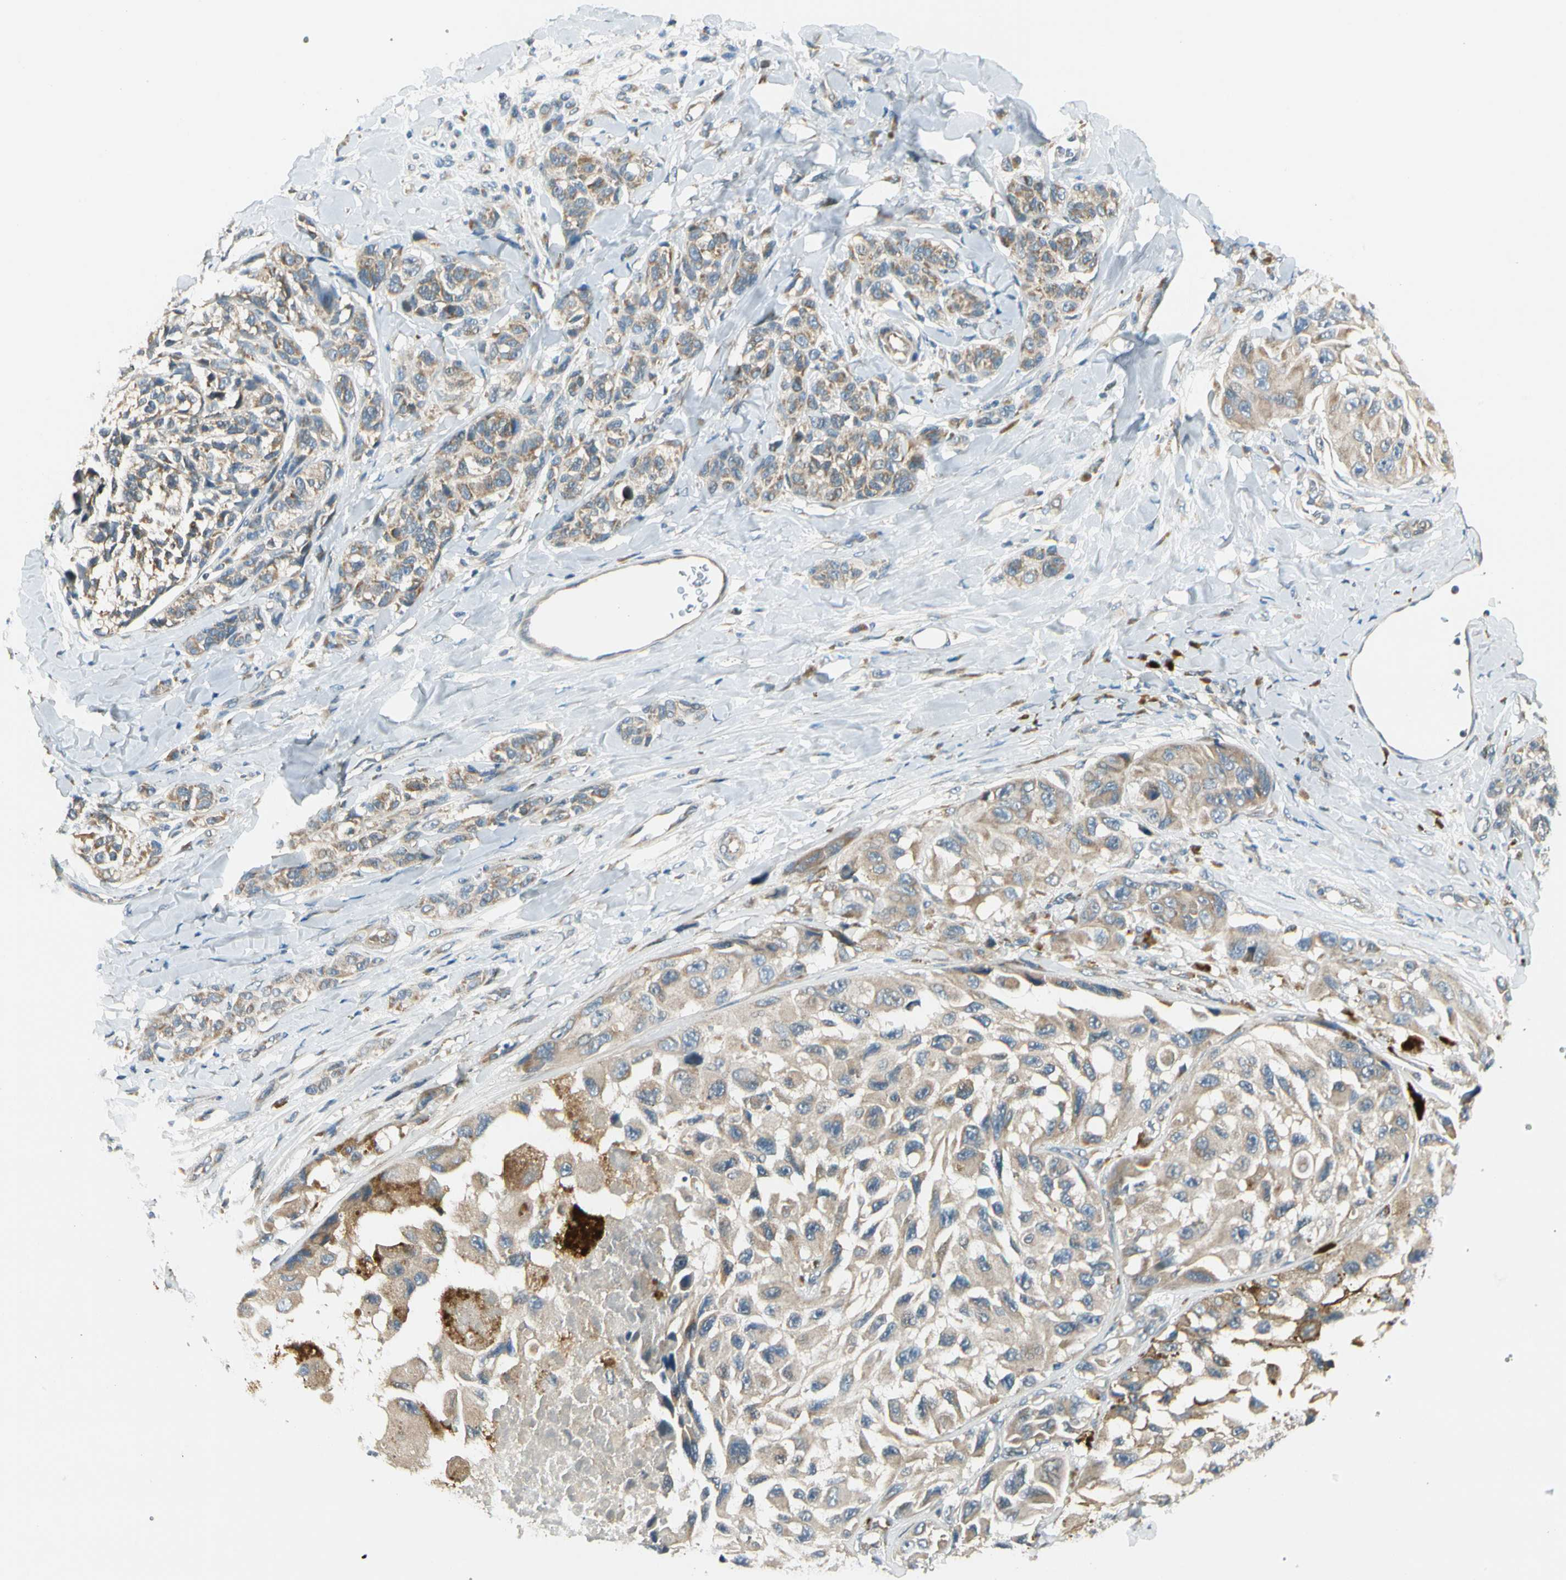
{"staining": {"intensity": "weak", "quantity": ">75%", "location": "cytoplasmic/membranous"}, "tissue": "melanoma", "cell_type": "Tumor cells", "image_type": "cancer", "snomed": [{"axis": "morphology", "description": "Malignant melanoma, NOS"}, {"axis": "topography", "description": "Skin"}], "caption": "DAB (3,3'-diaminobenzidine) immunohistochemical staining of human melanoma reveals weak cytoplasmic/membranous protein expression in about >75% of tumor cells.", "gene": "BNIP1", "patient": {"sex": "female", "age": 73}}